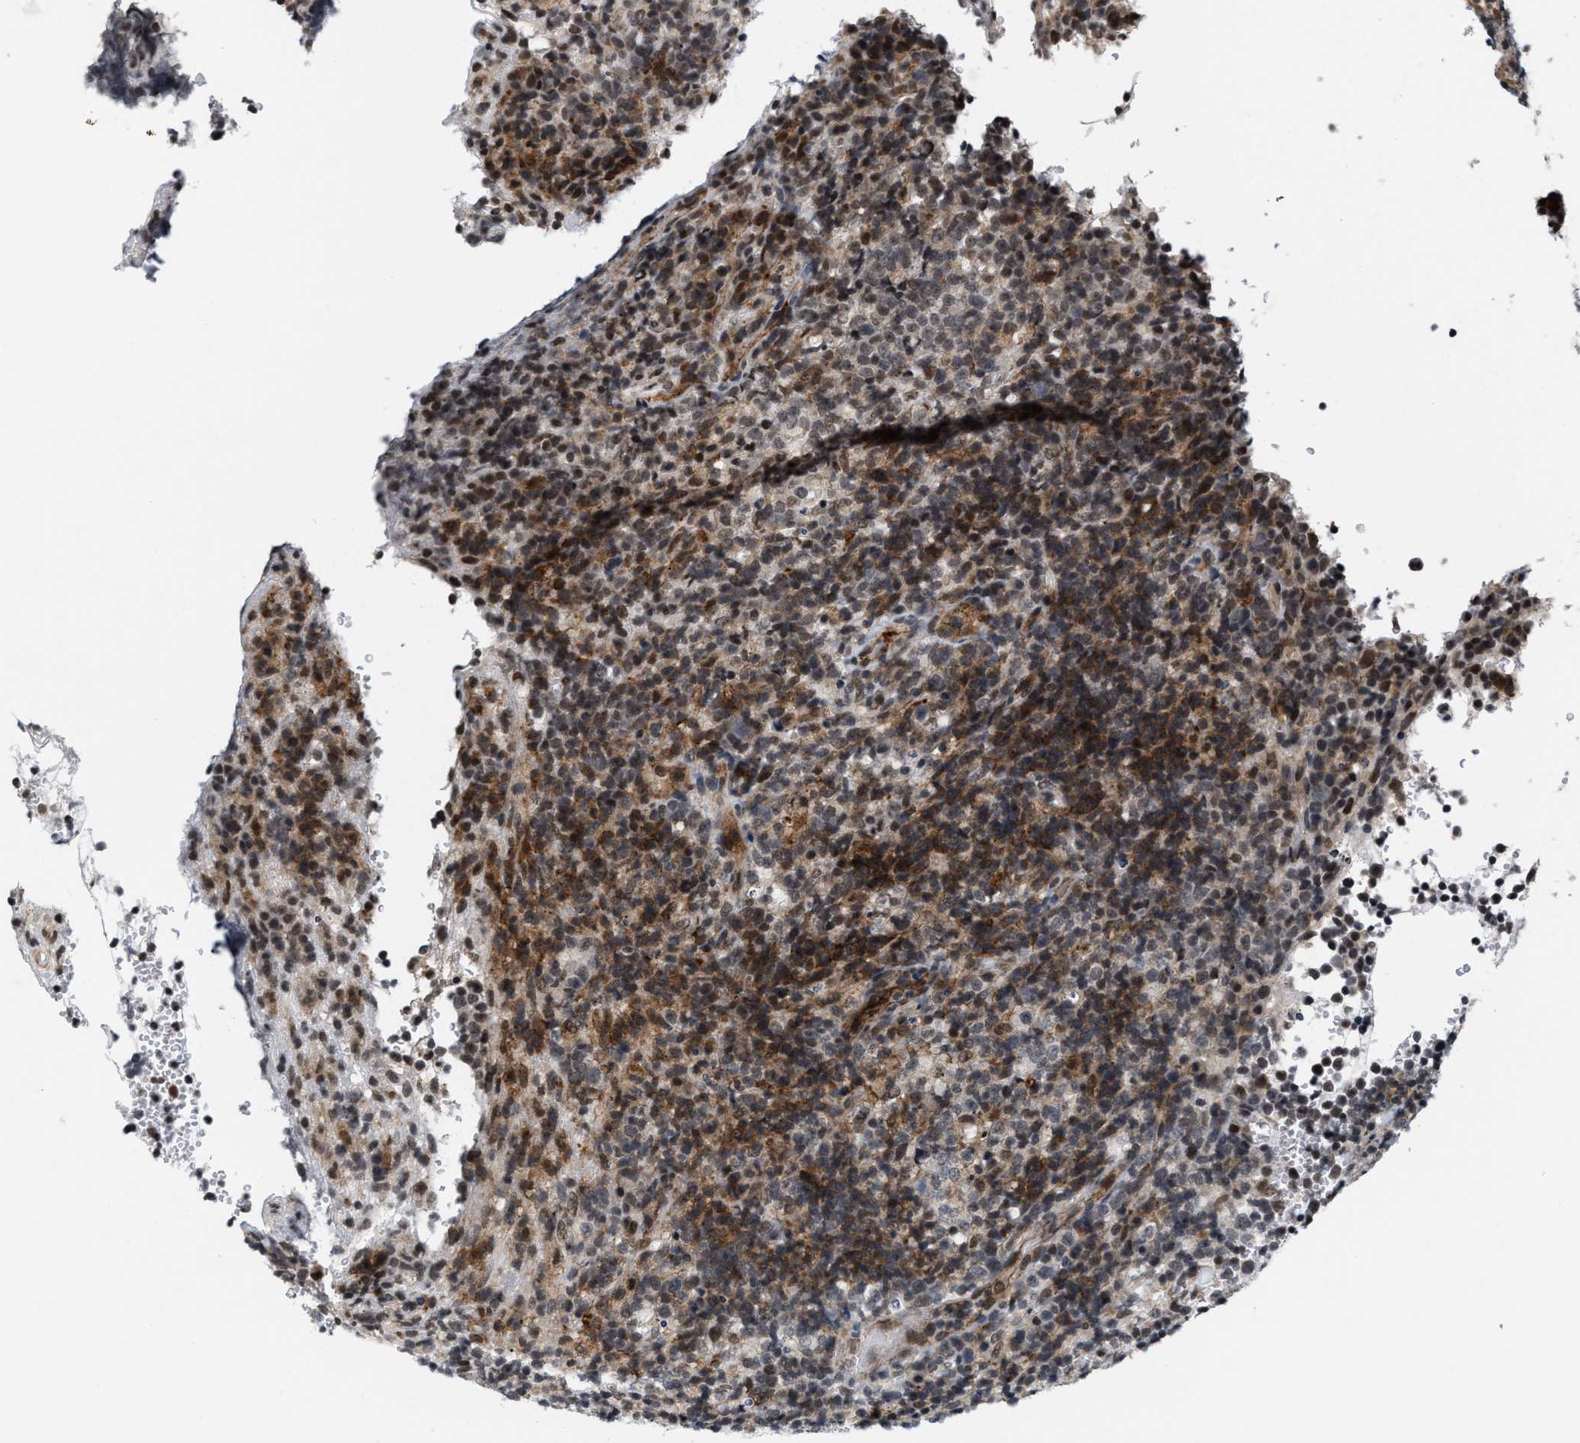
{"staining": {"intensity": "weak", "quantity": ">75%", "location": "nuclear"}, "tissue": "lymphoma", "cell_type": "Tumor cells", "image_type": "cancer", "snomed": [{"axis": "morphology", "description": "Malignant lymphoma, non-Hodgkin's type, High grade"}, {"axis": "topography", "description": "Lymph node"}], "caption": "This histopathology image shows immunohistochemistry (IHC) staining of human lymphoma, with low weak nuclear positivity in approximately >75% of tumor cells.", "gene": "ANKRD6", "patient": {"sex": "female", "age": 76}}